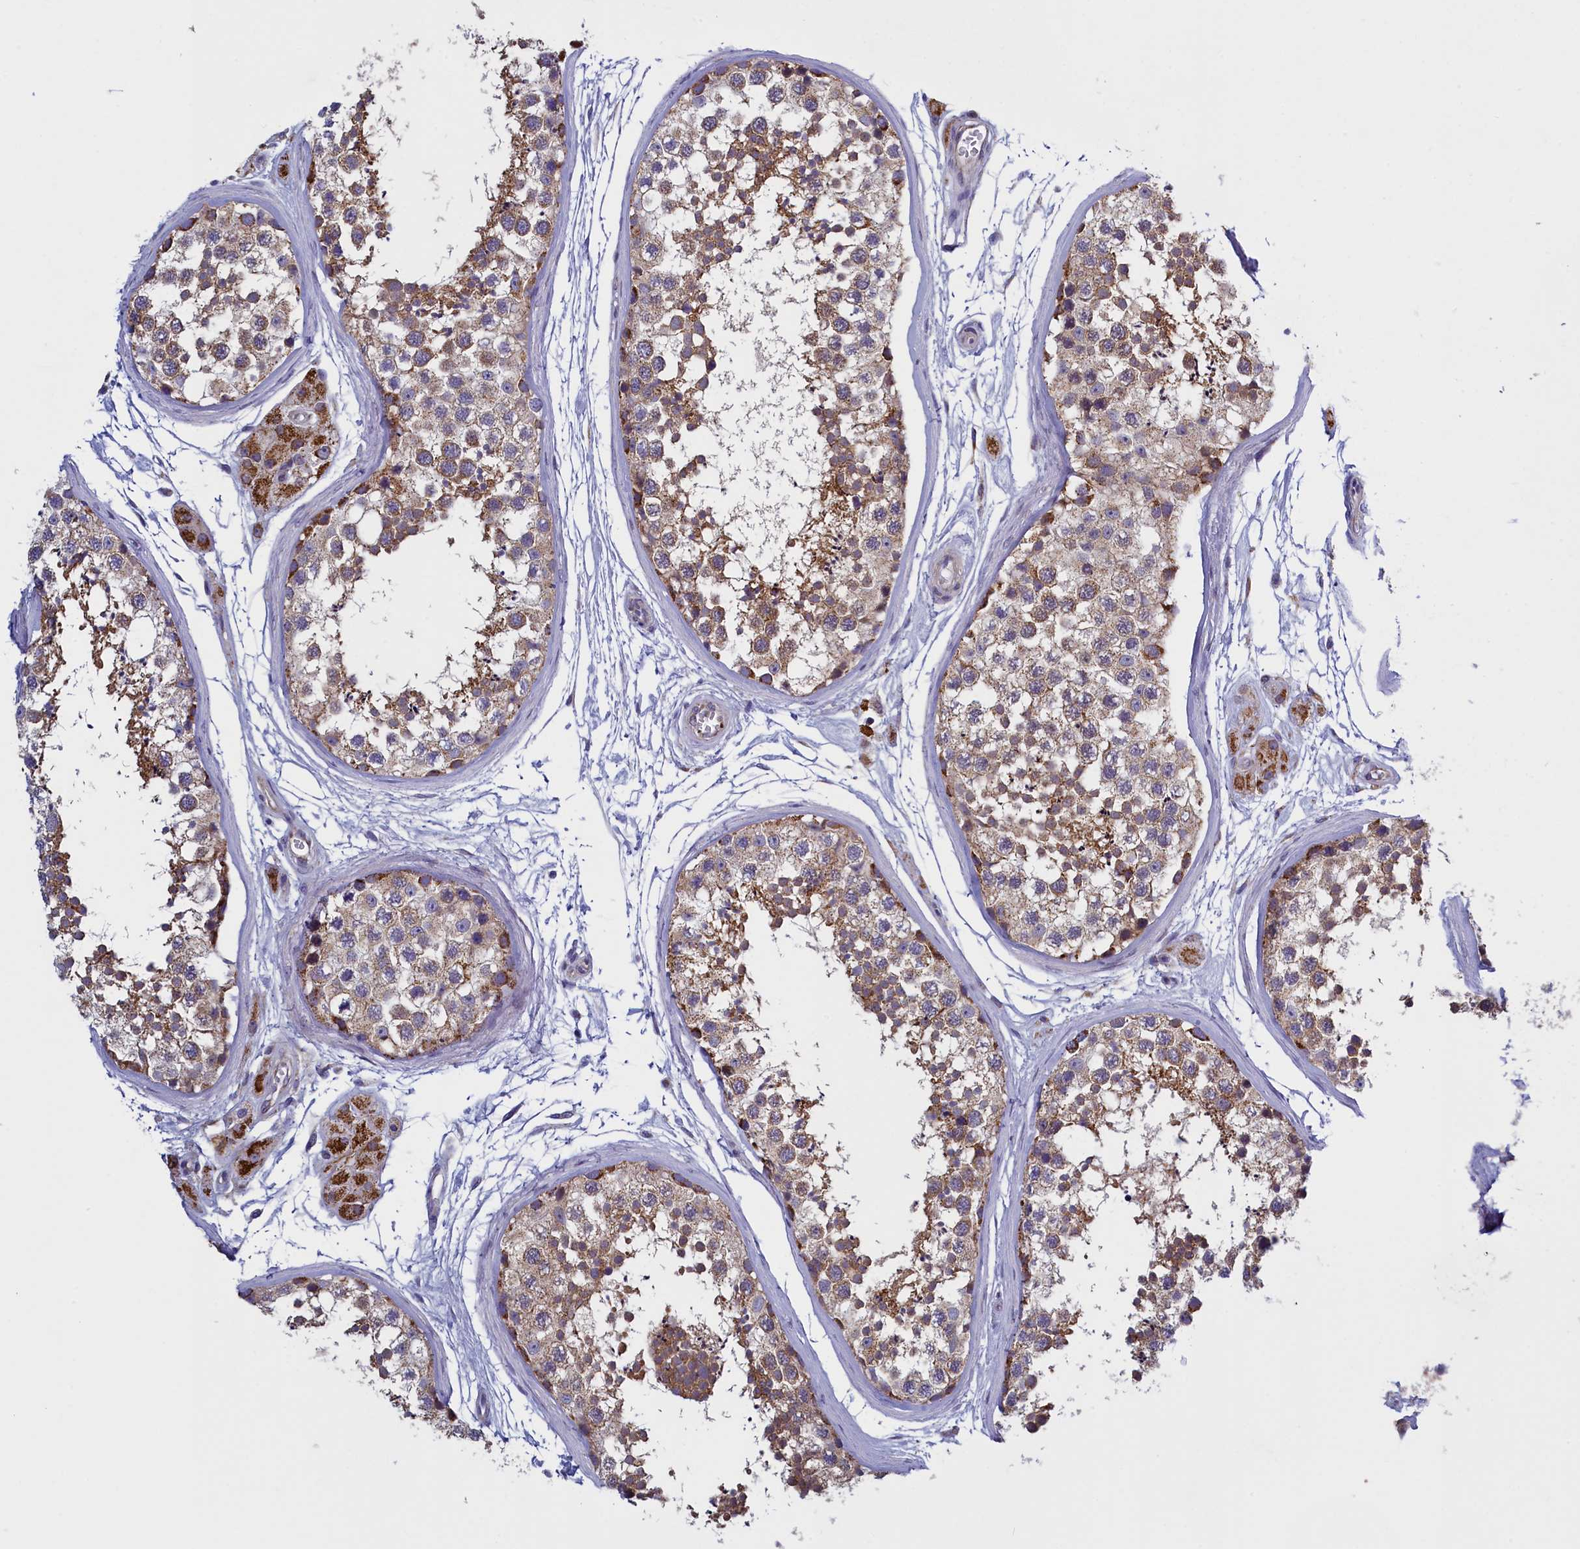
{"staining": {"intensity": "moderate", "quantity": ">75%", "location": "cytoplasmic/membranous"}, "tissue": "testis", "cell_type": "Cells in seminiferous ducts", "image_type": "normal", "snomed": [{"axis": "morphology", "description": "Normal tissue, NOS"}, {"axis": "topography", "description": "Testis"}], "caption": "Immunohistochemical staining of unremarkable testis reveals >75% levels of moderate cytoplasmic/membranous protein positivity in approximately >75% of cells in seminiferous ducts. (DAB IHC with brightfield microscopy, high magnification).", "gene": "IFT122", "patient": {"sex": "male", "age": 56}}